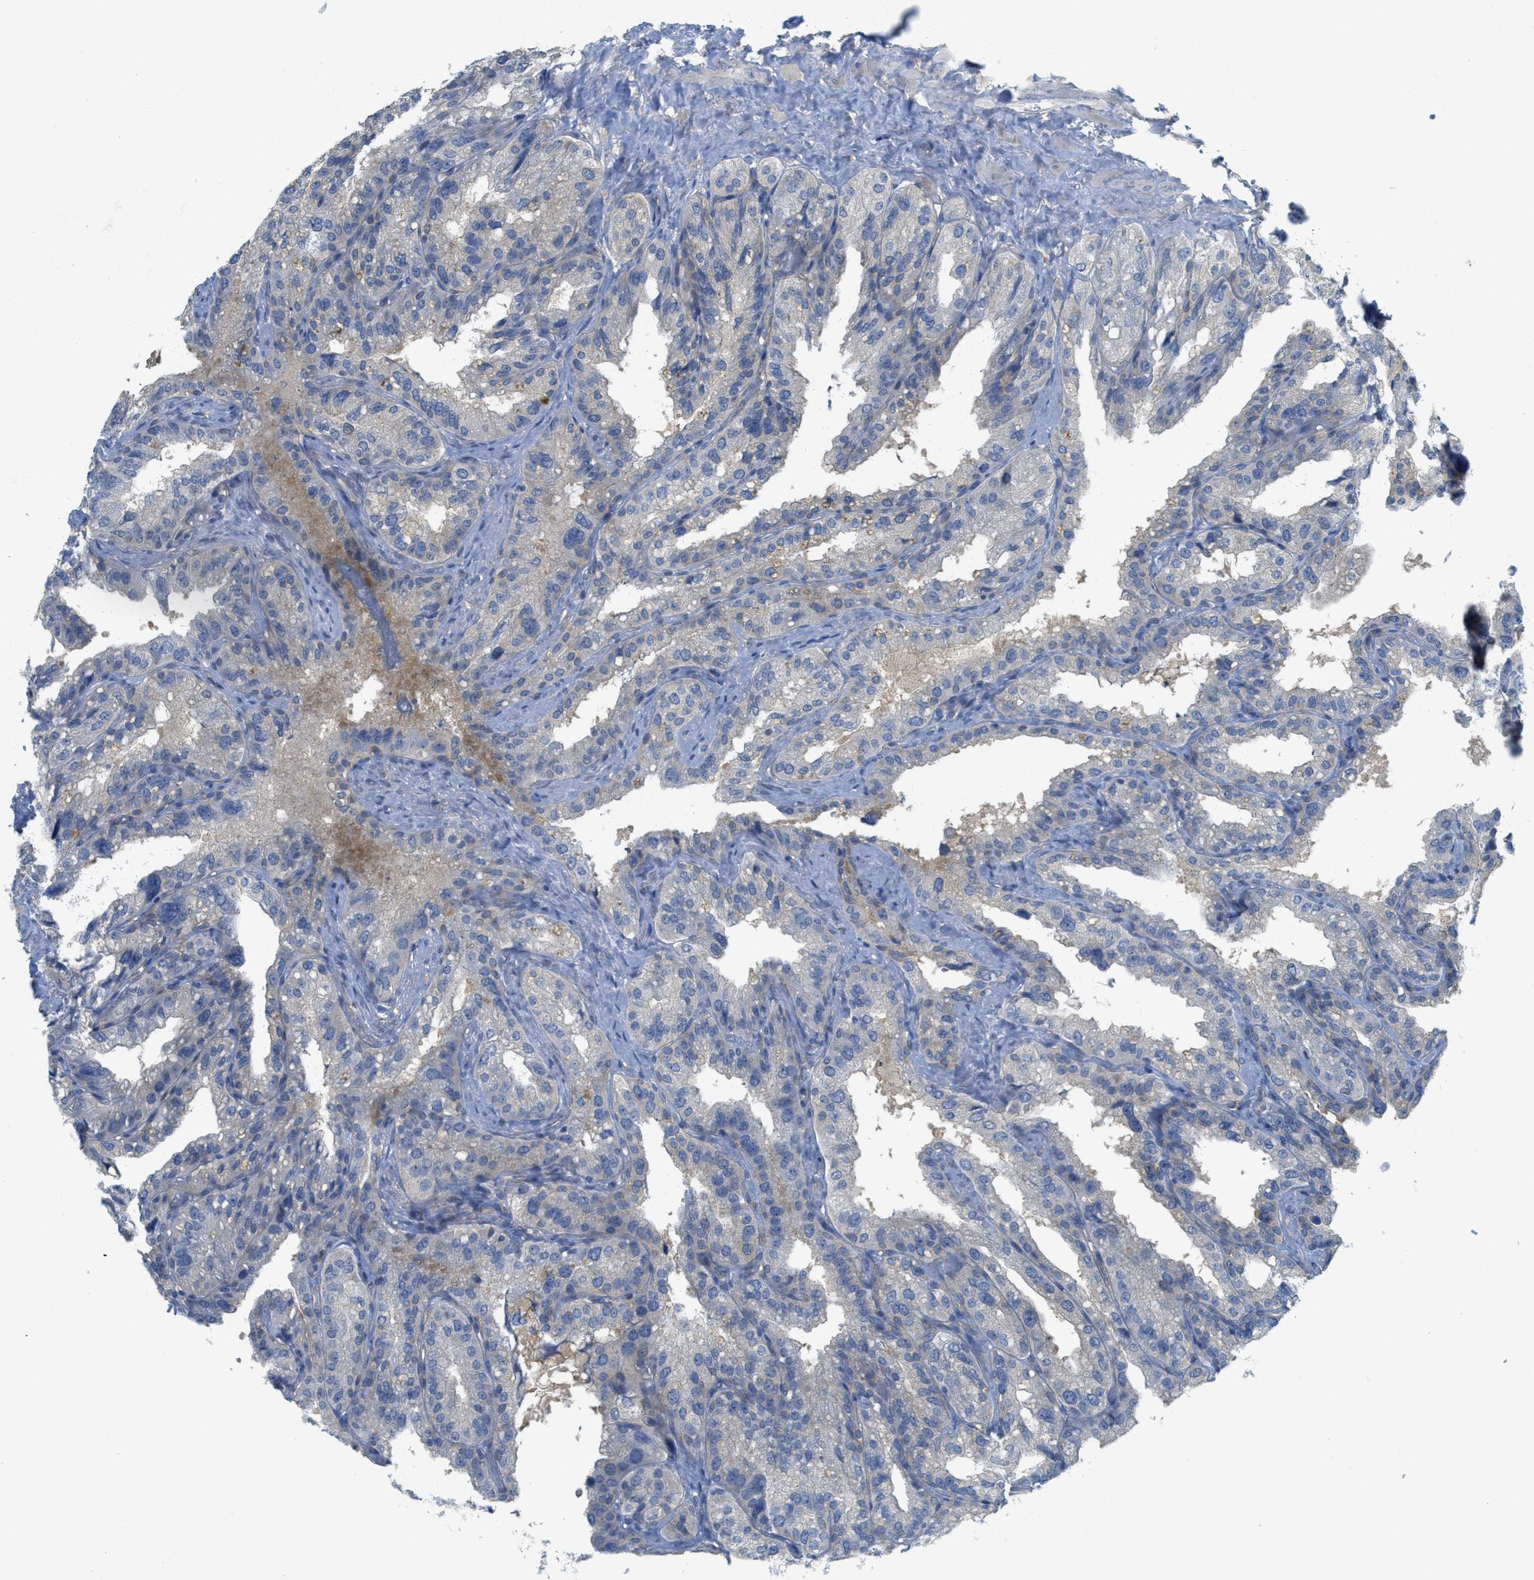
{"staining": {"intensity": "weak", "quantity": "<25%", "location": "cytoplasmic/membranous"}, "tissue": "seminal vesicle", "cell_type": "Glandular cells", "image_type": "normal", "snomed": [{"axis": "morphology", "description": "Normal tissue, NOS"}, {"axis": "topography", "description": "Seminal veicle"}], "caption": "DAB immunohistochemical staining of unremarkable human seminal vesicle displays no significant staining in glandular cells. (Brightfield microscopy of DAB IHC at high magnification).", "gene": "ZFYVE9", "patient": {"sex": "male", "age": 68}}